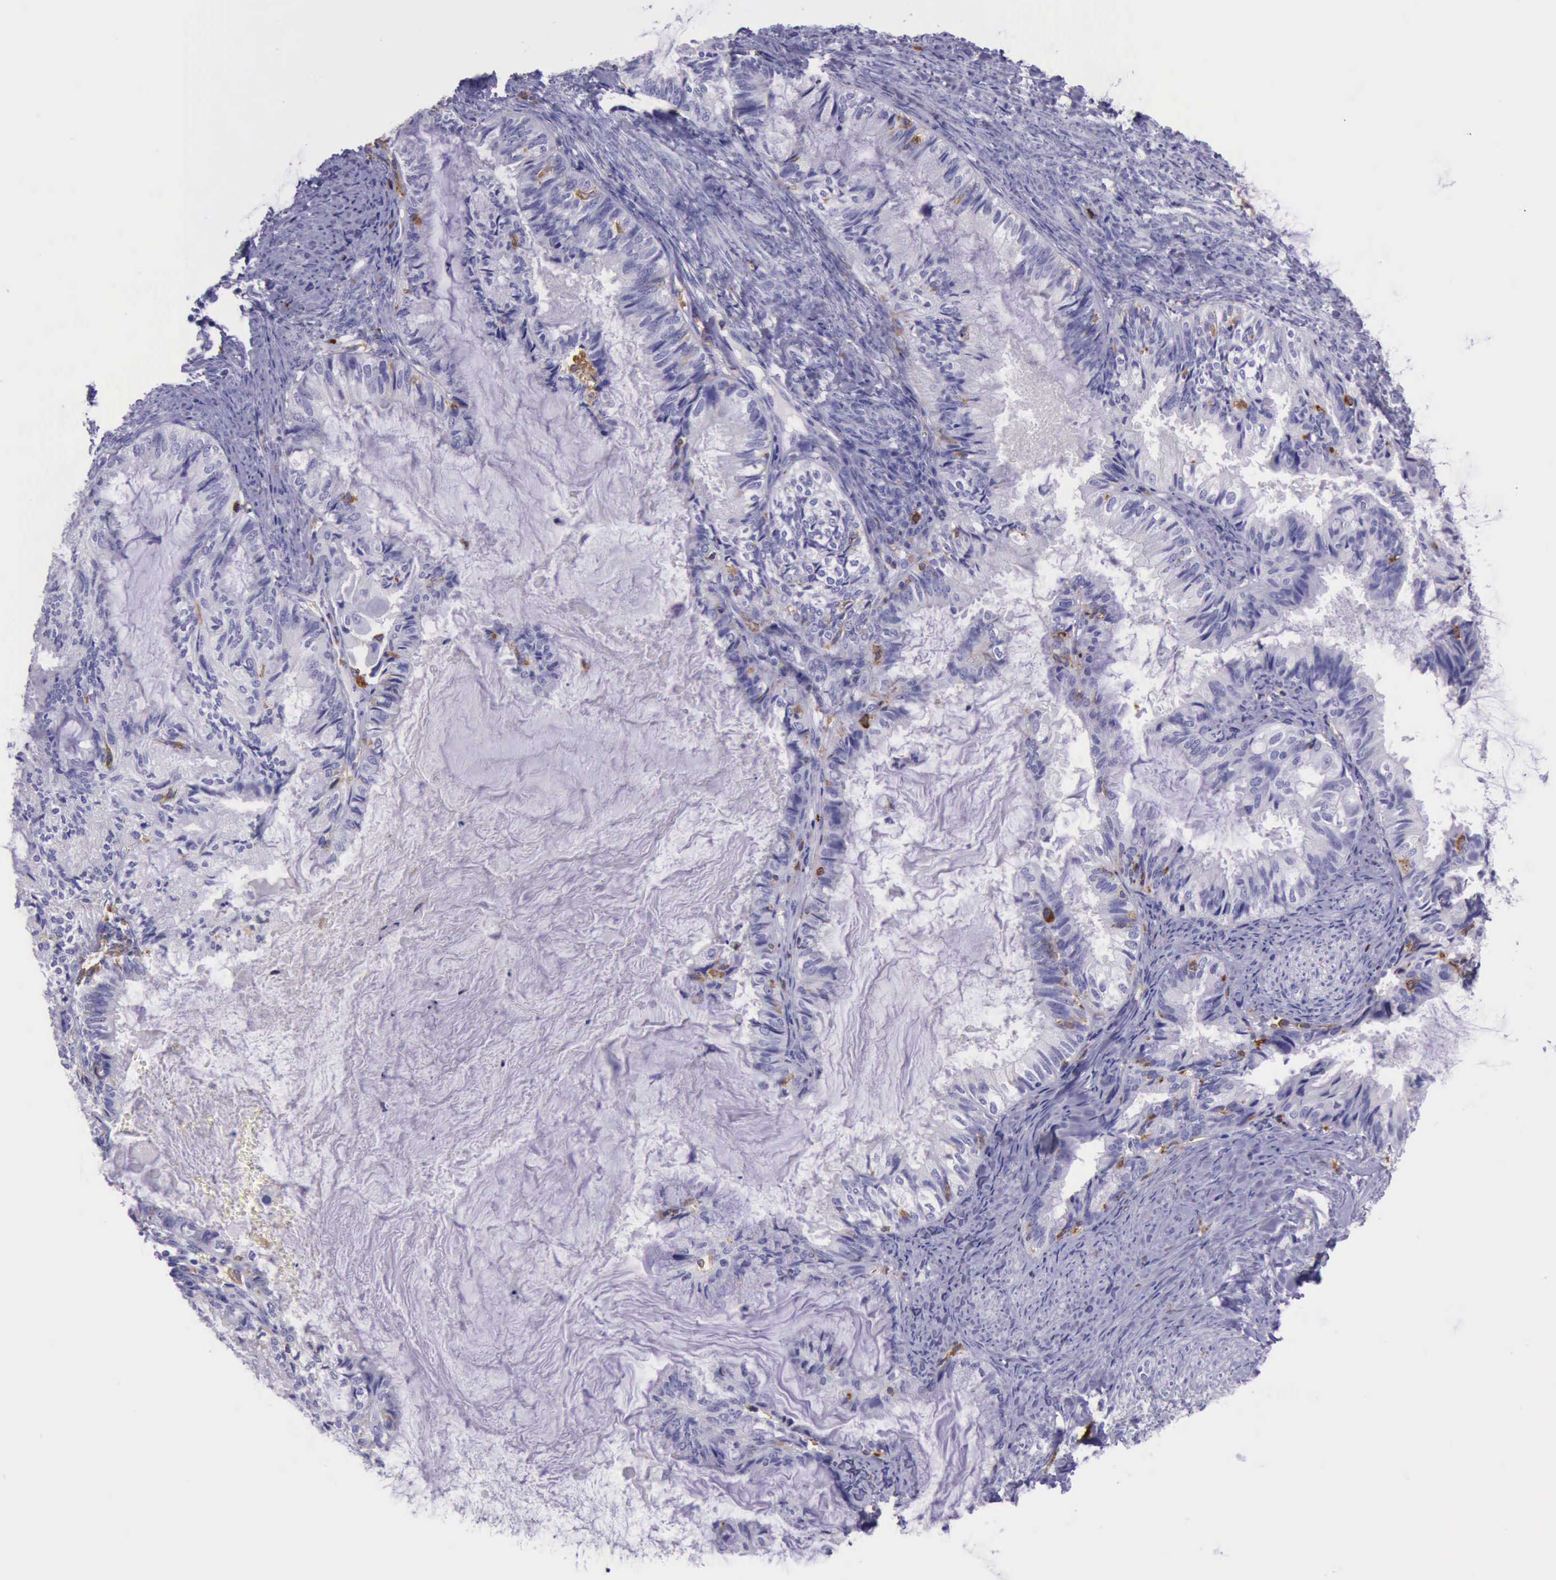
{"staining": {"intensity": "negative", "quantity": "none", "location": "none"}, "tissue": "endometrial cancer", "cell_type": "Tumor cells", "image_type": "cancer", "snomed": [{"axis": "morphology", "description": "Adenocarcinoma, NOS"}, {"axis": "topography", "description": "Endometrium"}], "caption": "A histopathology image of endometrial cancer (adenocarcinoma) stained for a protein displays no brown staining in tumor cells. Brightfield microscopy of immunohistochemistry stained with DAB (3,3'-diaminobenzidine) (brown) and hematoxylin (blue), captured at high magnification.", "gene": "BTK", "patient": {"sex": "female", "age": 86}}